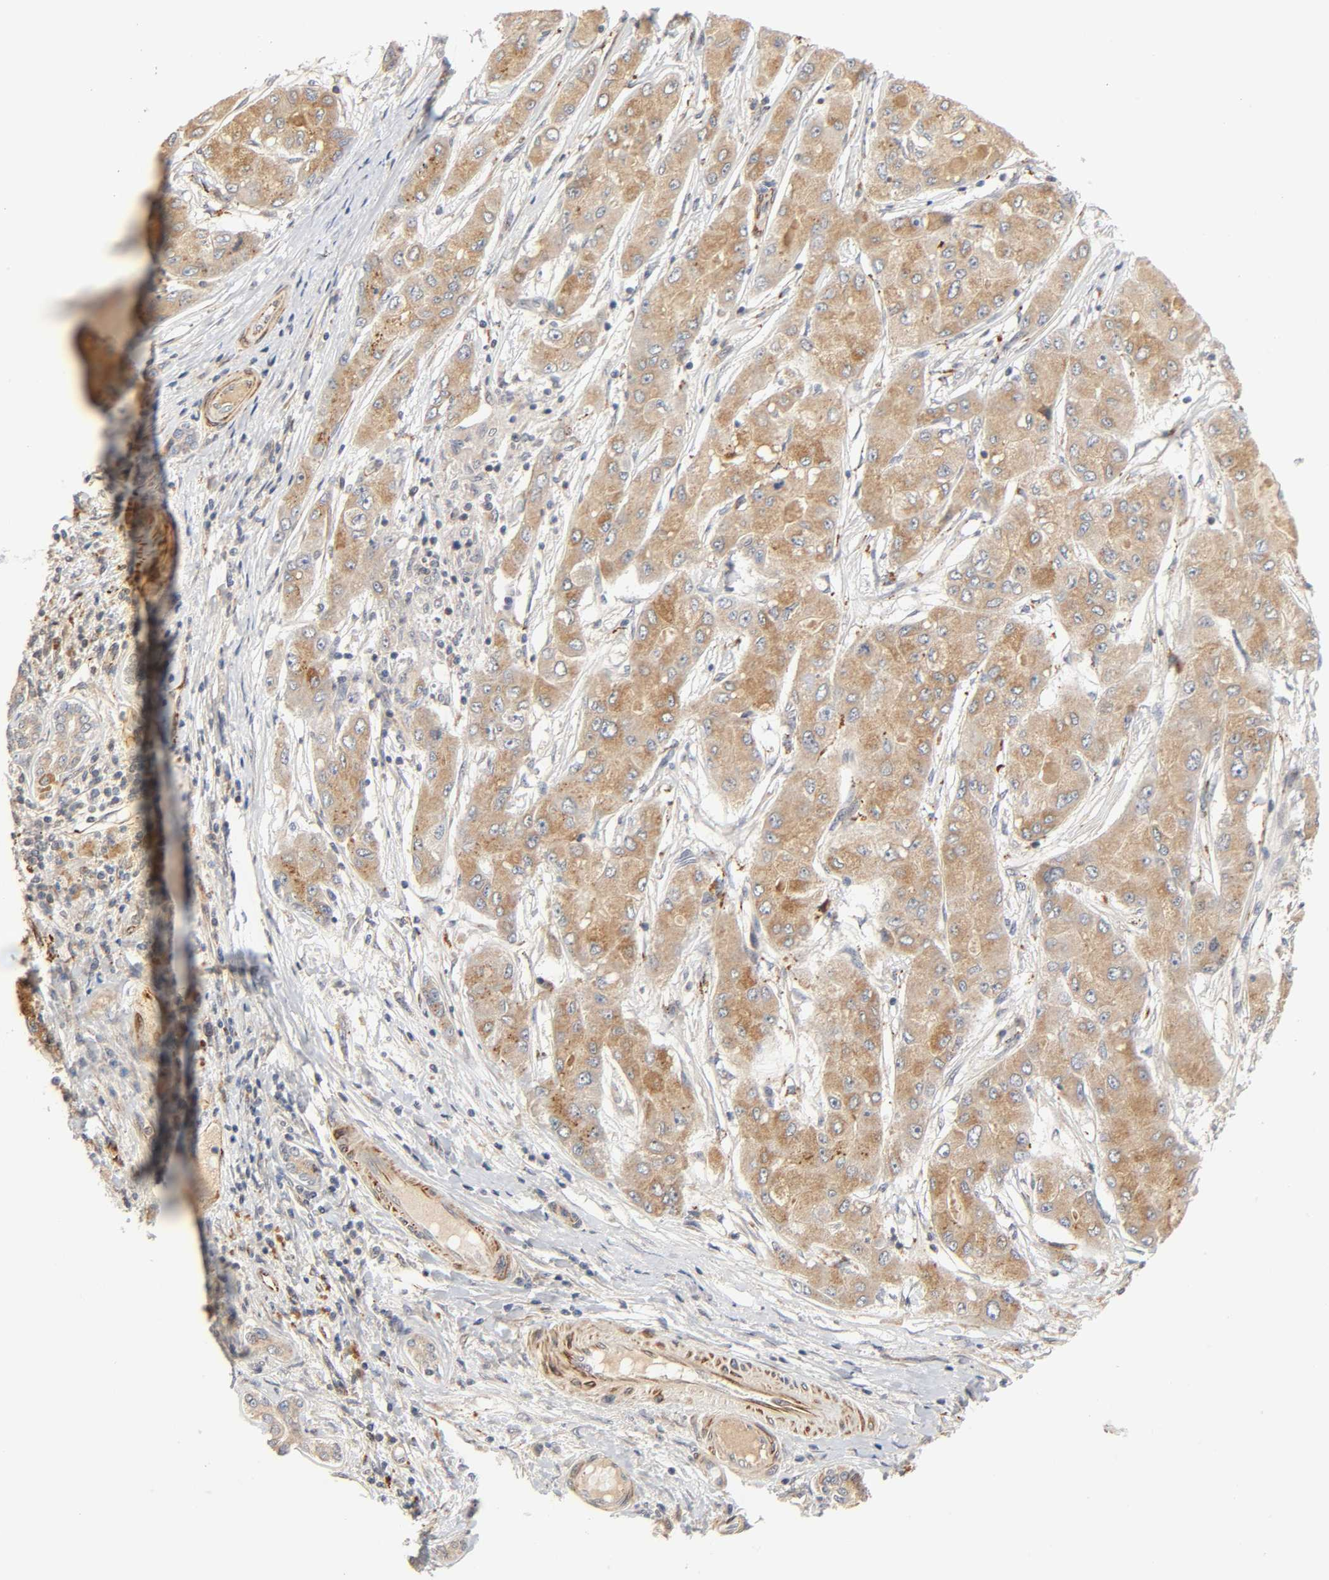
{"staining": {"intensity": "moderate", "quantity": ">75%", "location": "cytoplasmic/membranous"}, "tissue": "liver cancer", "cell_type": "Tumor cells", "image_type": "cancer", "snomed": [{"axis": "morphology", "description": "Carcinoma, Hepatocellular, NOS"}, {"axis": "topography", "description": "Liver"}], "caption": "DAB (3,3'-diaminobenzidine) immunohistochemical staining of human liver cancer displays moderate cytoplasmic/membranous protein positivity in approximately >75% of tumor cells. (Stains: DAB (3,3'-diaminobenzidine) in brown, nuclei in blue, Microscopy: brightfield microscopy at high magnification).", "gene": "REEP6", "patient": {"sex": "male", "age": 80}}